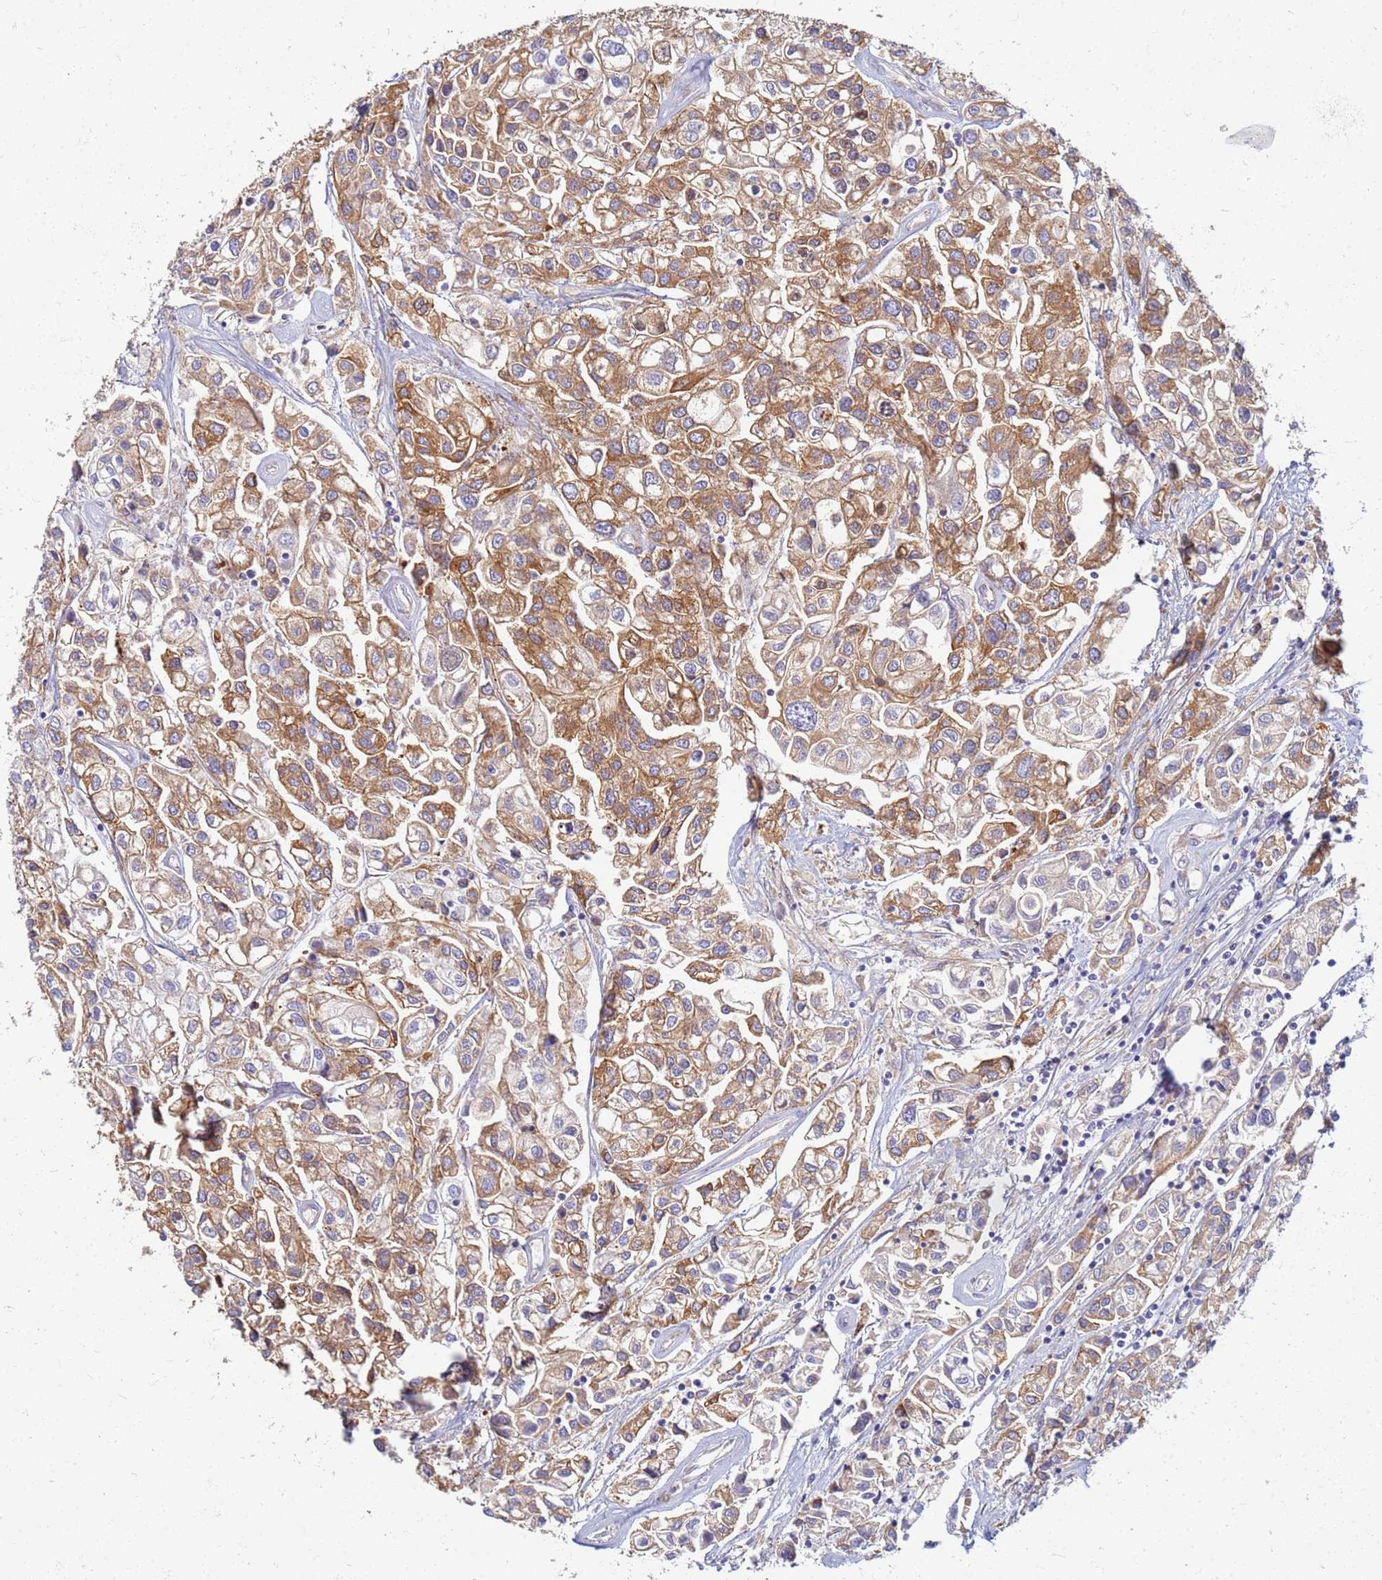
{"staining": {"intensity": "moderate", "quantity": ">75%", "location": "cytoplasmic/membranous"}, "tissue": "urothelial cancer", "cell_type": "Tumor cells", "image_type": "cancer", "snomed": [{"axis": "morphology", "description": "Urothelial carcinoma, High grade"}, {"axis": "topography", "description": "Urinary bladder"}], "caption": "Protein expression analysis of human urothelial carcinoma (high-grade) reveals moderate cytoplasmic/membranous positivity in about >75% of tumor cells. The staining is performed using DAB (3,3'-diaminobenzidine) brown chromogen to label protein expression. The nuclei are counter-stained blue using hematoxylin.", "gene": "EEA1", "patient": {"sex": "male", "age": 67}}